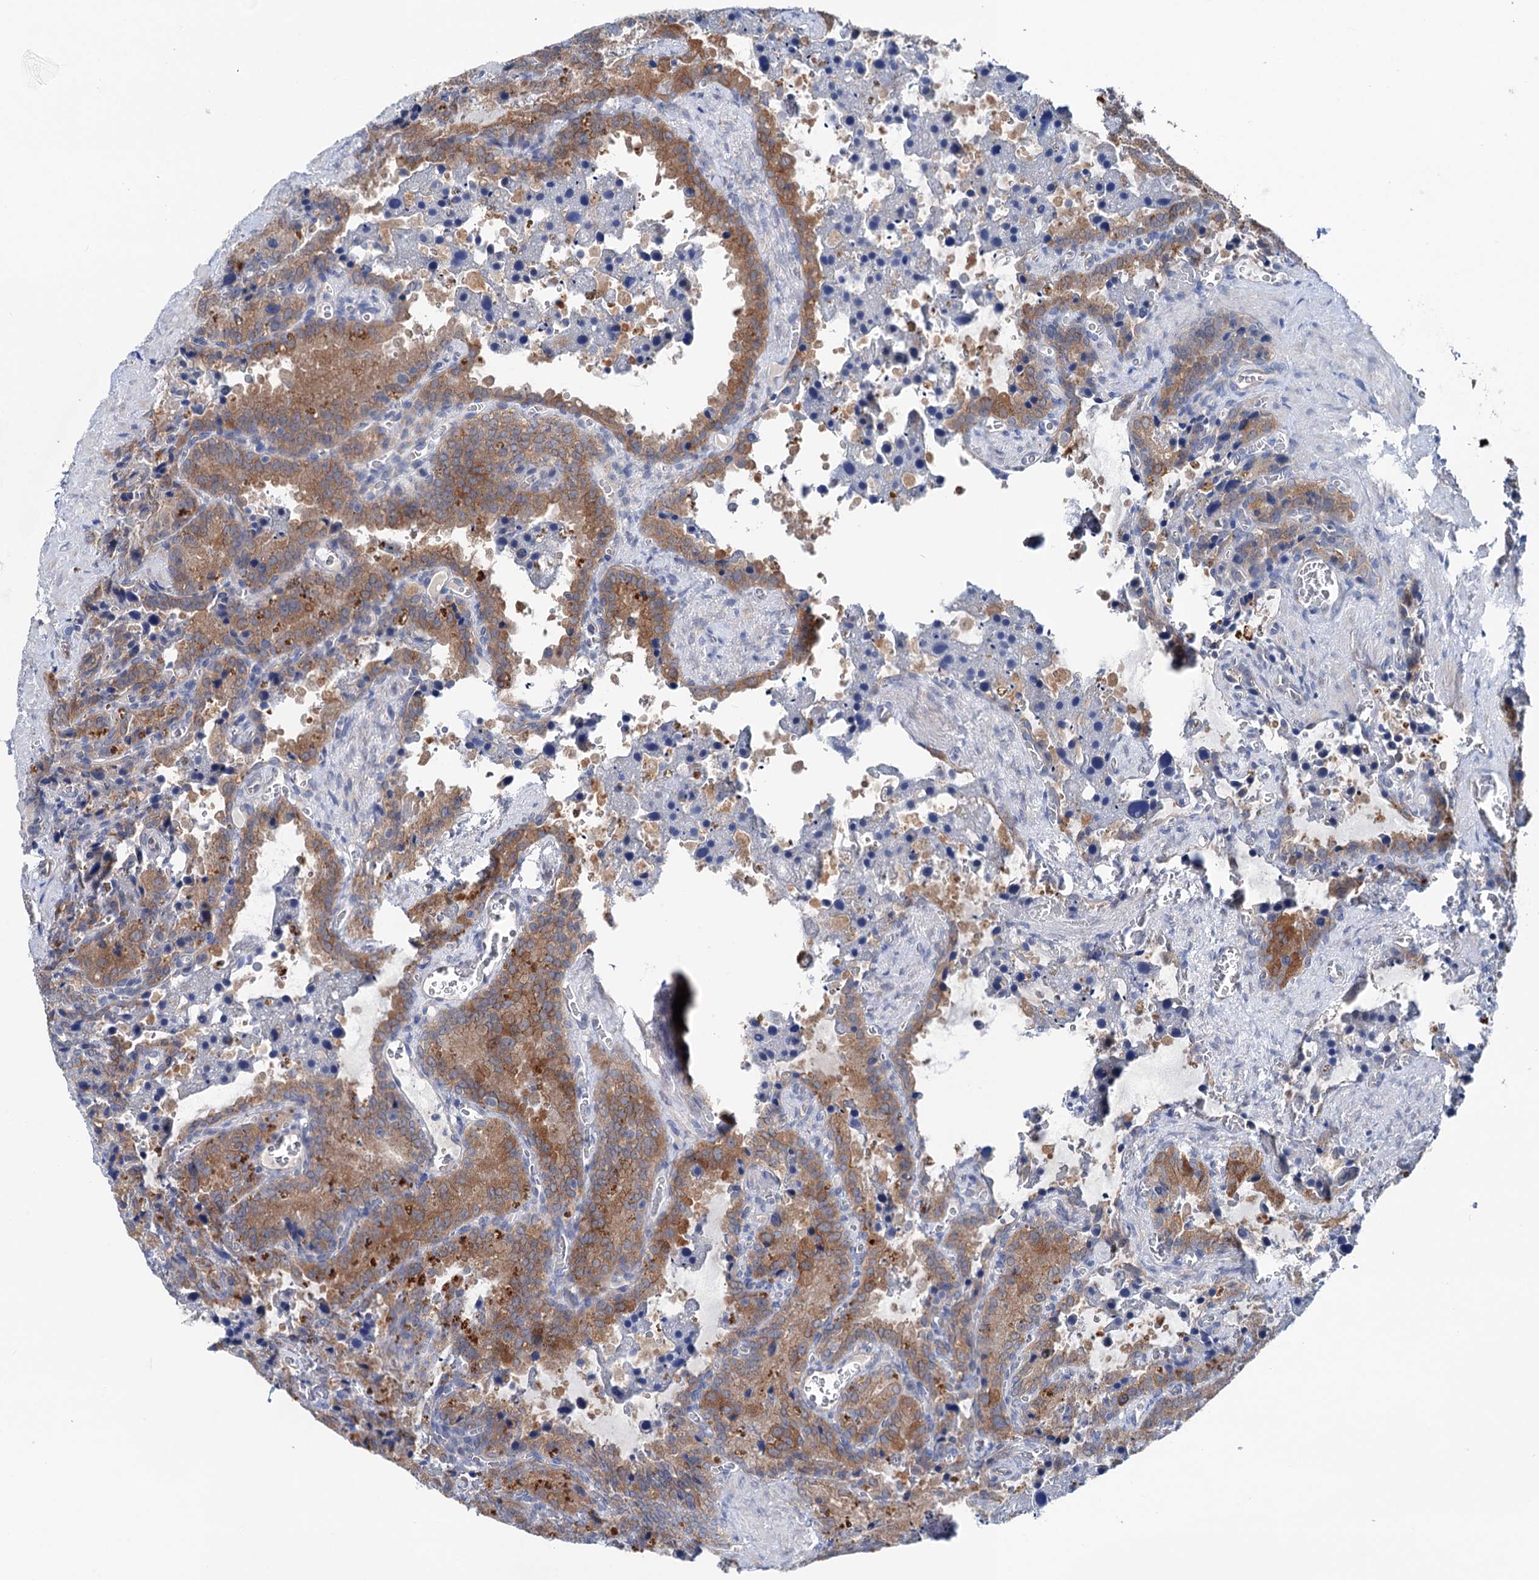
{"staining": {"intensity": "moderate", "quantity": ">75%", "location": "cytoplasmic/membranous"}, "tissue": "seminal vesicle", "cell_type": "Glandular cells", "image_type": "normal", "snomed": [{"axis": "morphology", "description": "Normal tissue, NOS"}, {"axis": "topography", "description": "Seminal veicle"}], "caption": "Protein staining reveals moderate cytoplasmic/membranous expression in approximately >75% of glandular cells in normal seminal vesicle. The protein of interest is stained brown, and the nuclei are stained in blue (DAB IHC with brightfield microscopy, high magnification).", "gene": "SHROOM1", "patient": {"sex": "male", "age": 62}}